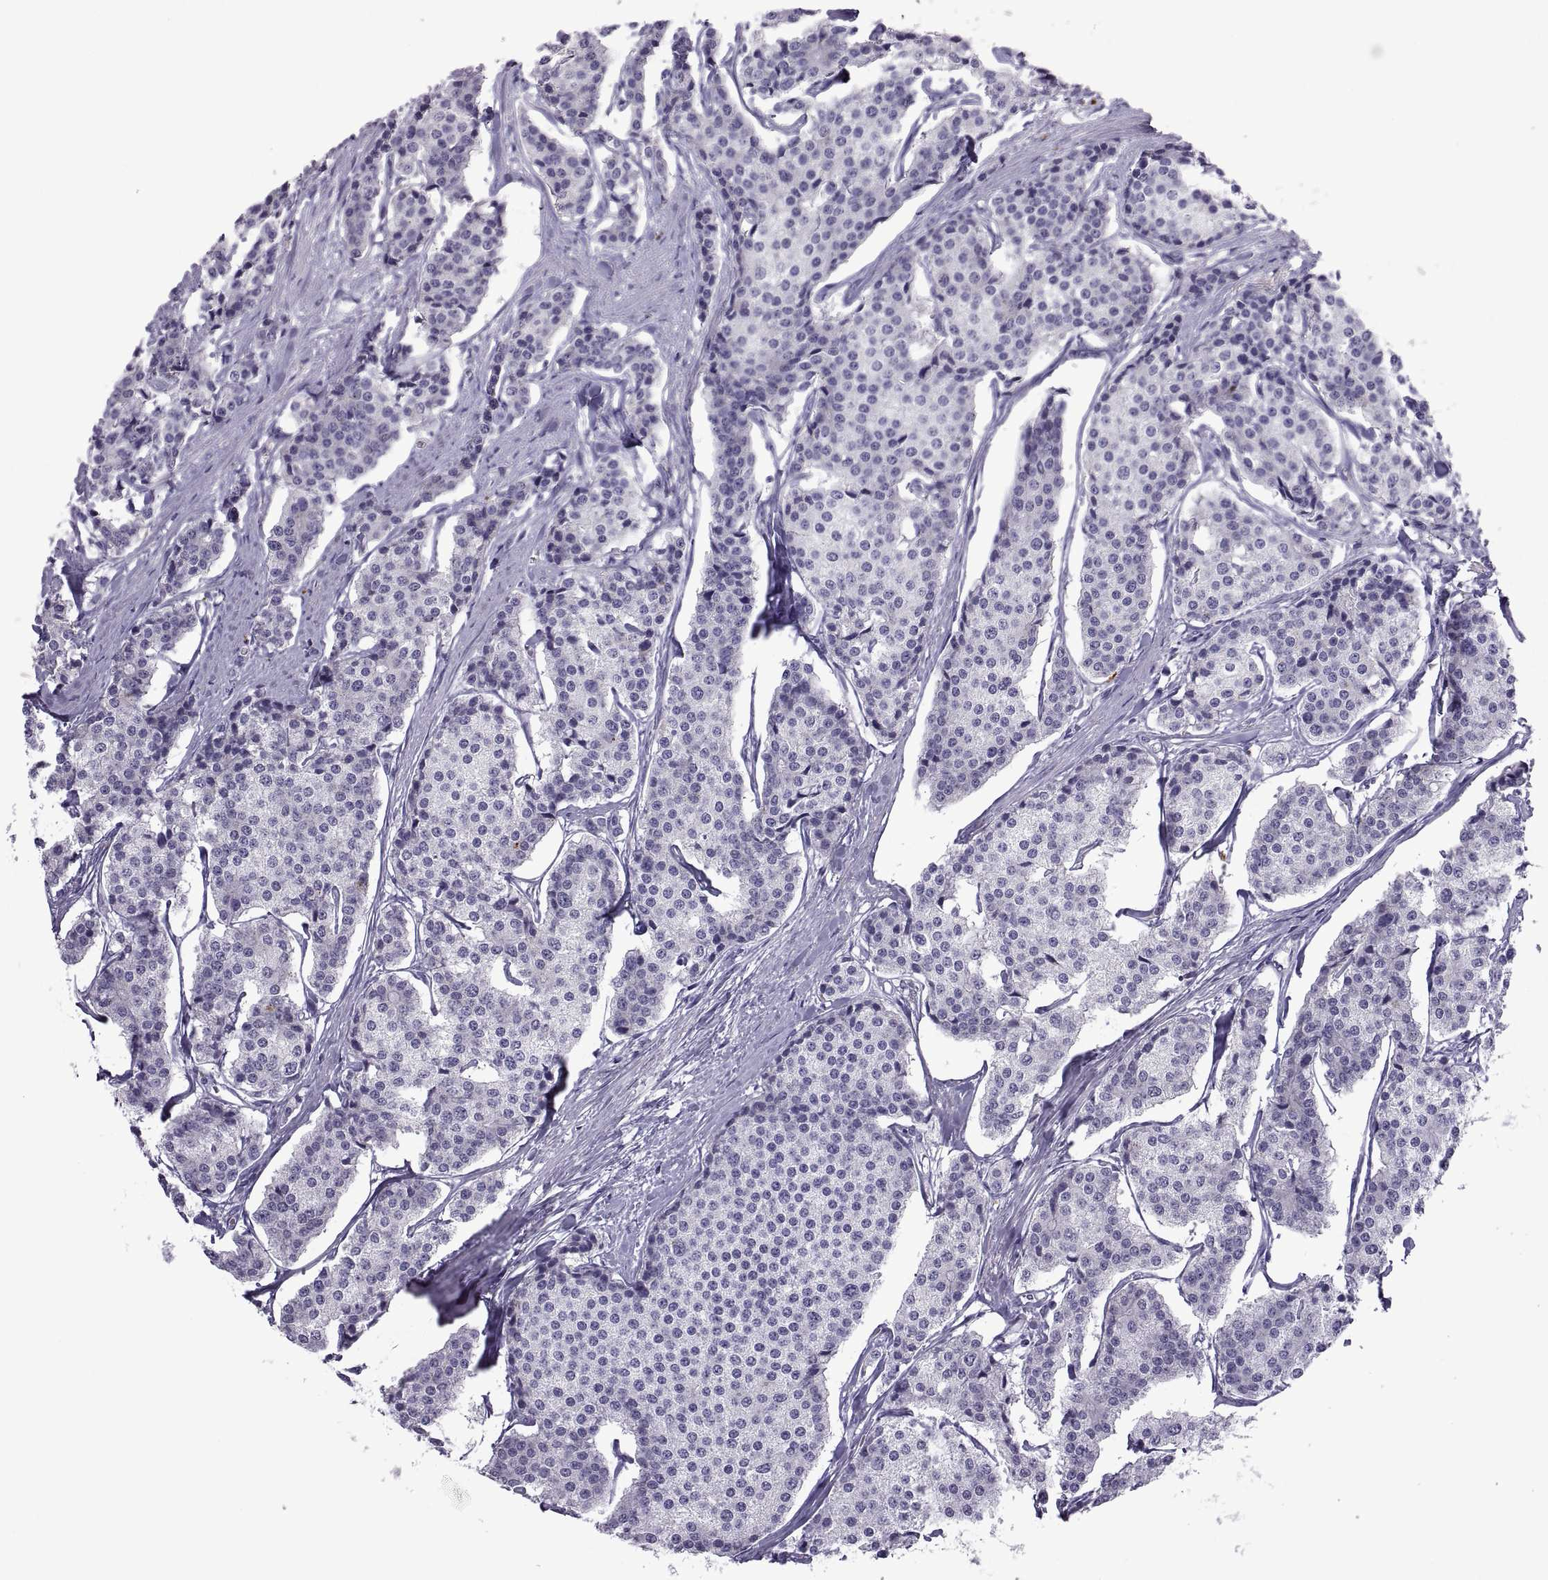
{"staining": {"intensity": "negative", "quantity": "none", "location": "none"}, "tissue": "carcinoid", "cell_type": "Tumor cells", "image_type": "cancer", "snomed": [{"axis": "morphology", "description": "Carcinoid, malignant, NOS"}, {"axis": "topography", "description": "Small intestine"}], "caption": "Immunohistochemical staining of carcinoid reveals no significant staining in tumor cells.", "gene": "RGS19", "patient": {"sex": "female", "age": 65}}